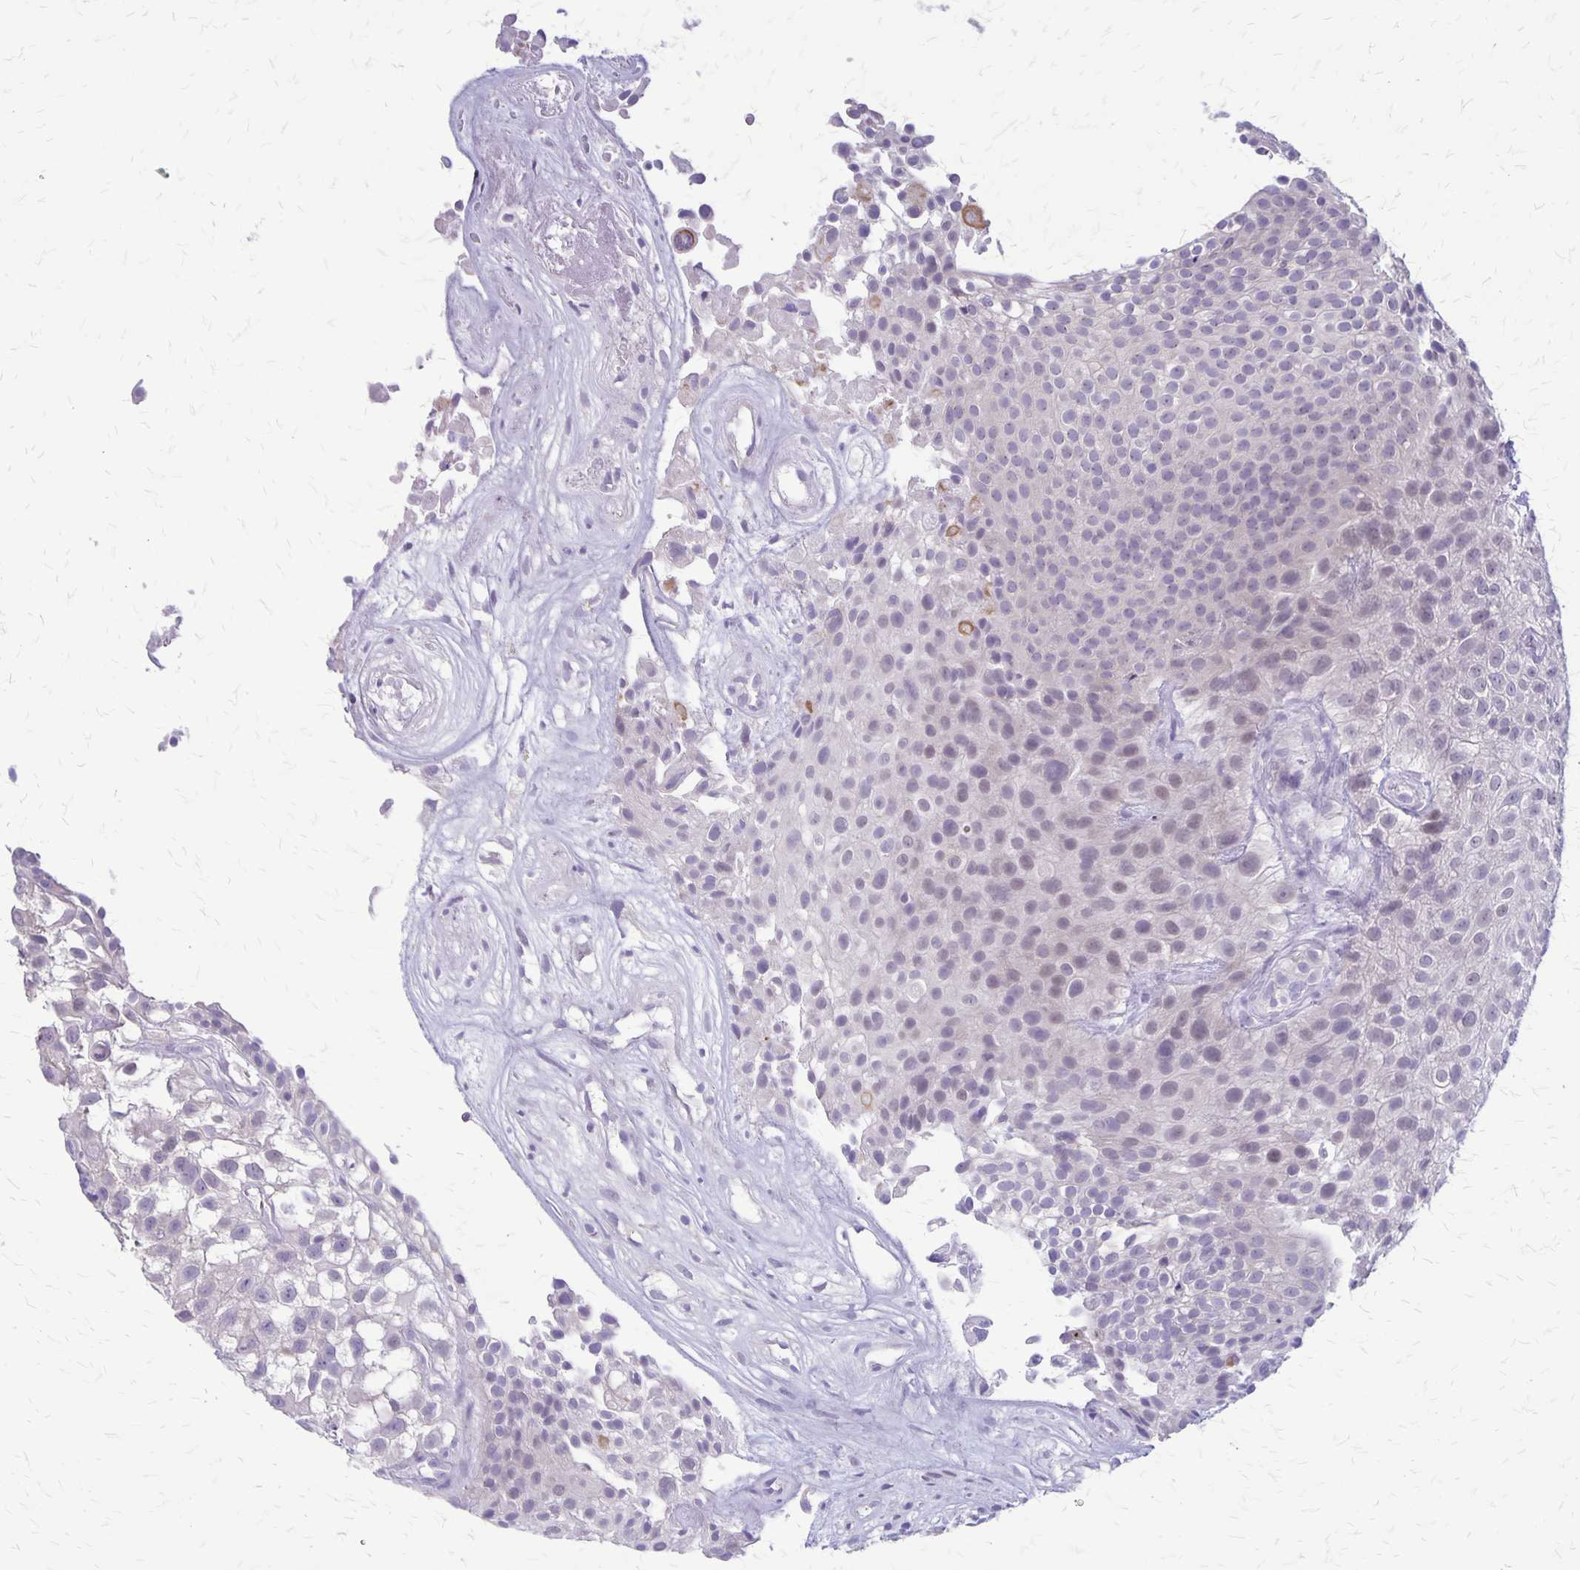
{"staining": {"intensity": "negative", "quantity": "none", "location": "none"}, "tissue": "urothelial cancer", "cell_type": "Tumor cells", "image_type": "cancer", "snomed": [{"axis": "morphology", "description": "Urothelial carcinoma, High grade"}, {"axis": "topography", "description": "Urinary bladder"}], "caption": "A high-resolution photomicrograph shows immunohistochemistry staining of high-grade urothelial carcinoma, which reveals no significant staining in tumor cells. (DAB (3,3'-diaminobenzidine) immunohistochemistry visualized using brightfield microscopy, high magnification).", "gene": "PLXNB3", "patient": {"sex": "male", "age": 56}}